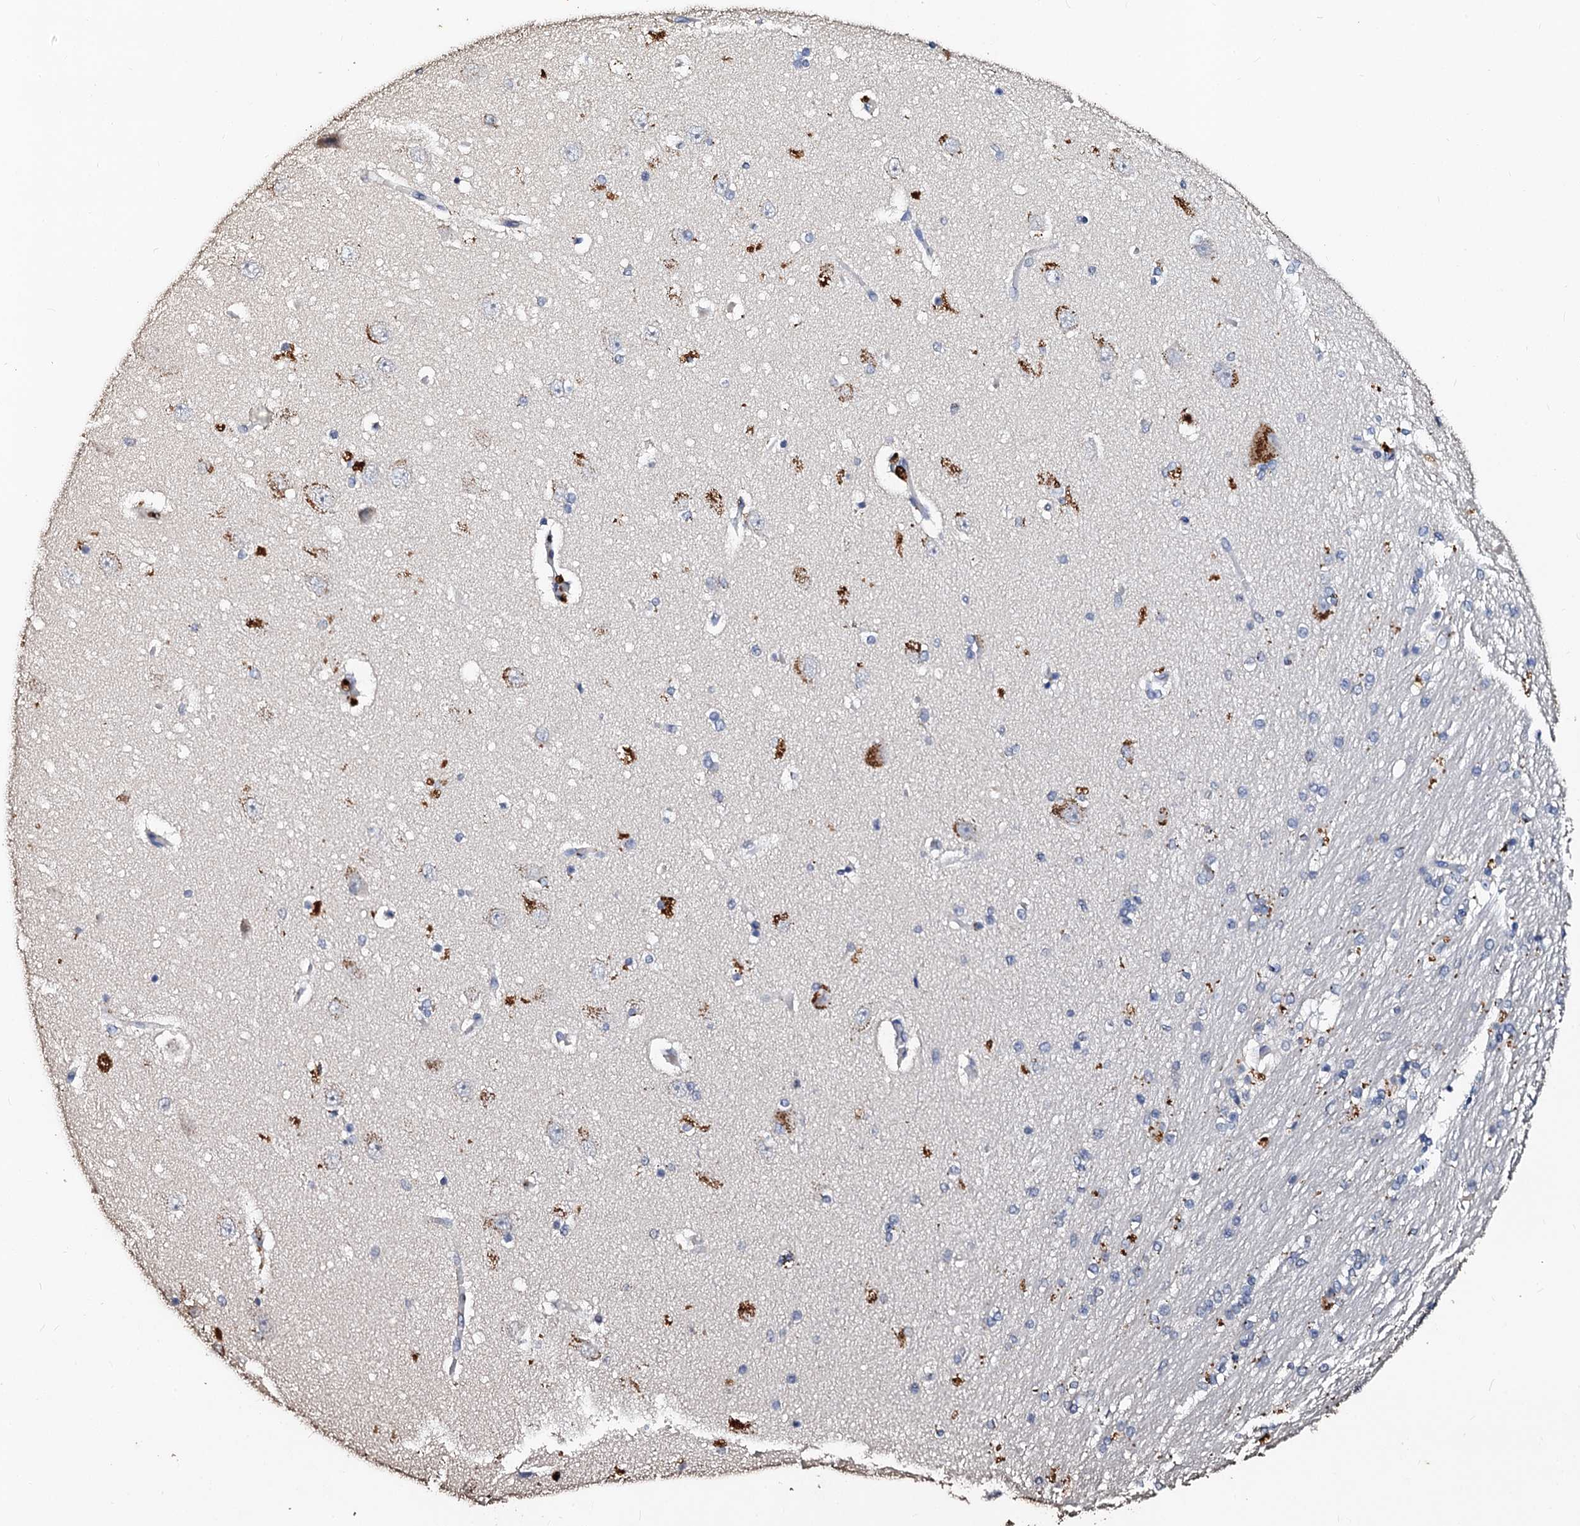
{"staining": {"intensity": "strong", "quantity": "<25%", "location": "cytoplasmic/membranous"}, "tissue": "hippocampus", "cell_type": "Glial cells", "image_type": "normal", "snomed": [{"axis": "morphology", "description": "Normal tissue, NOS"}, {"axis": "topography", "description": "Hippocampus"}], "caption": "Protein positivity by IHC exhibits strong cytoplasmic/membranous expression in approximately <25% of glial cells in benign hippocampus.", "gene": "VPS36", "patient": {"sex": "female", "age": 54}}